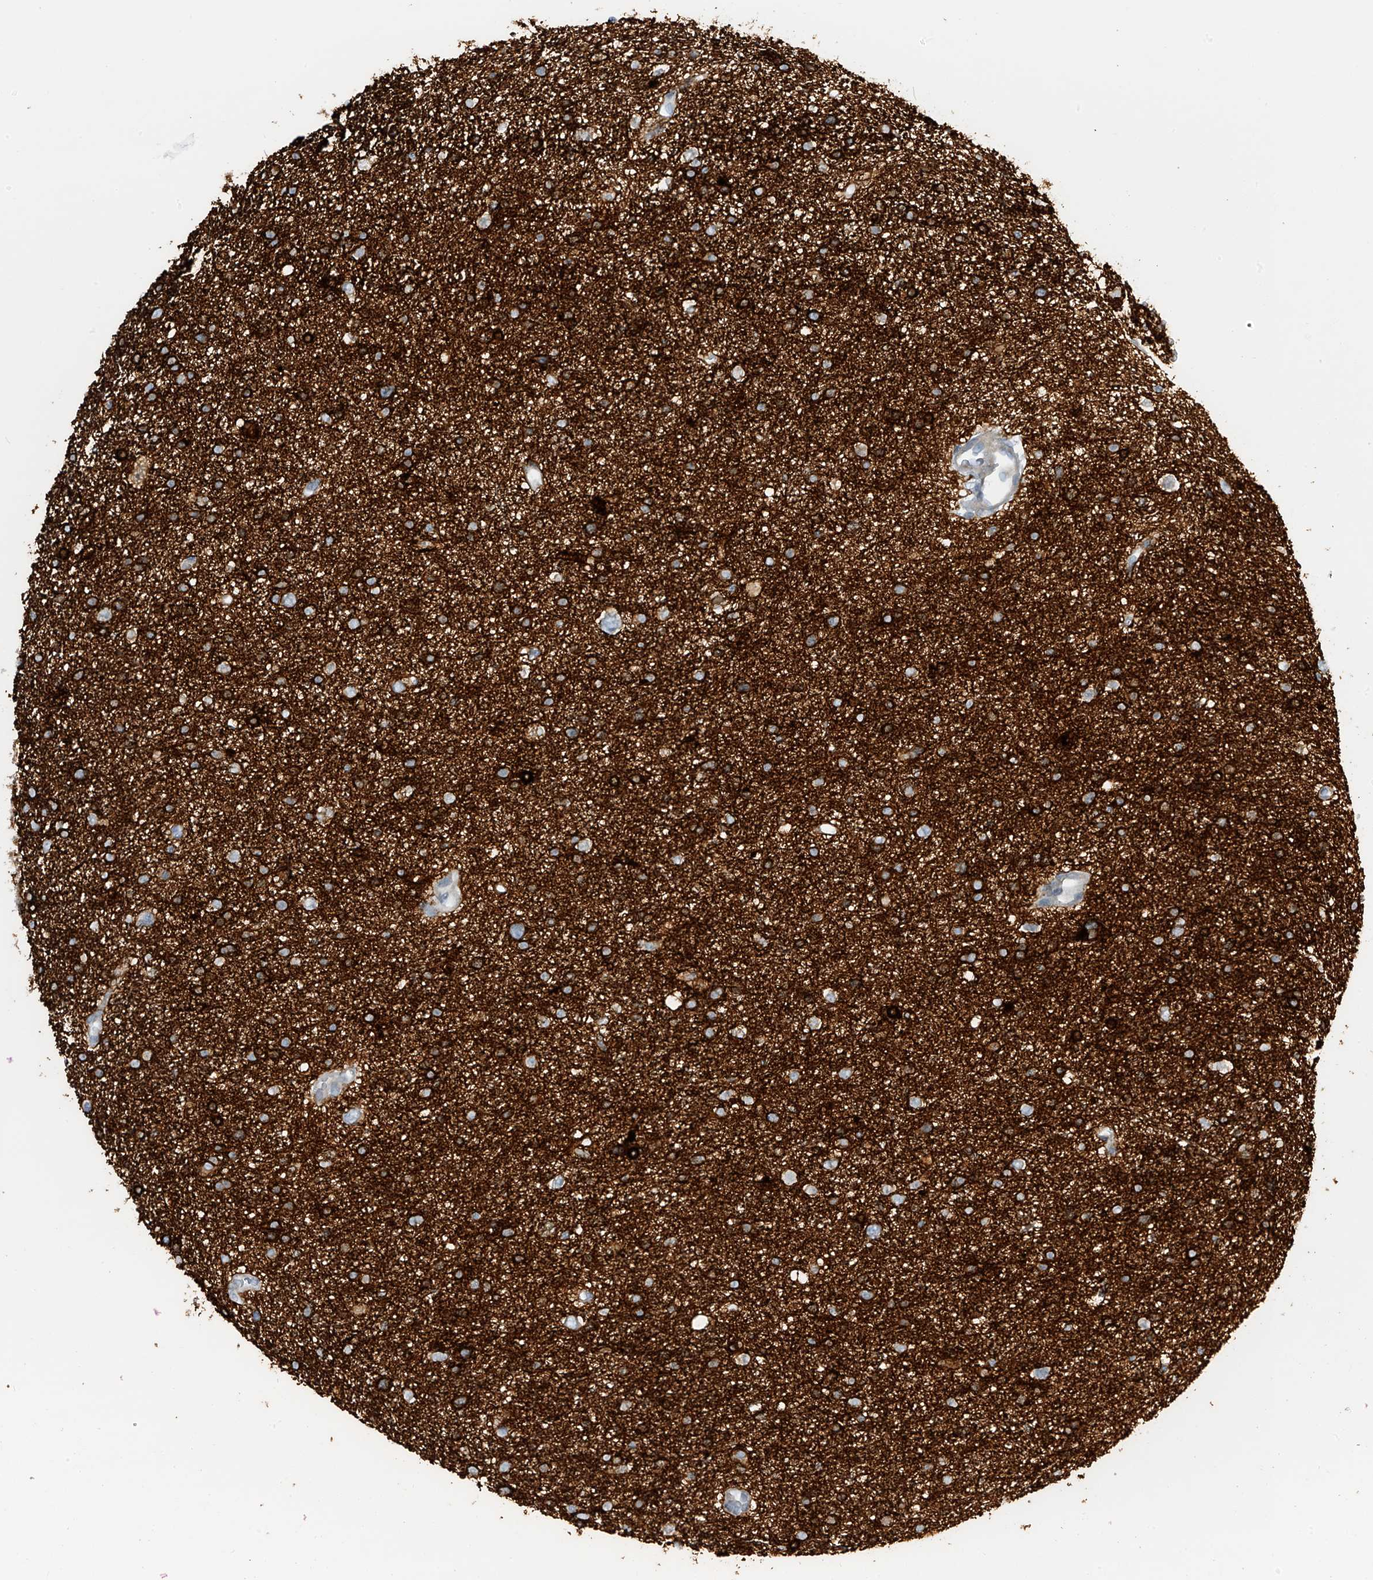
{"staining": {"intensity": "moderate", "quantity": "<25%", "location": "cytoplasmic/membranous"}, "tissue": "glioma", "cell_type": "Tumor cells", "image_type": "cancer", "snomed": [{"axis": "morphology", "description": "Glioma, malignant, Low grade"}, {"axis": "topography", "description": "Brain"}], "caption": "Glioma stained for a protein (brown) reveals moderate cytoplasmic/membranous positive staining in about <25% of tumor cells.", "gene": "FSD1L", "patient": {"sex": "female", "age": 37}}